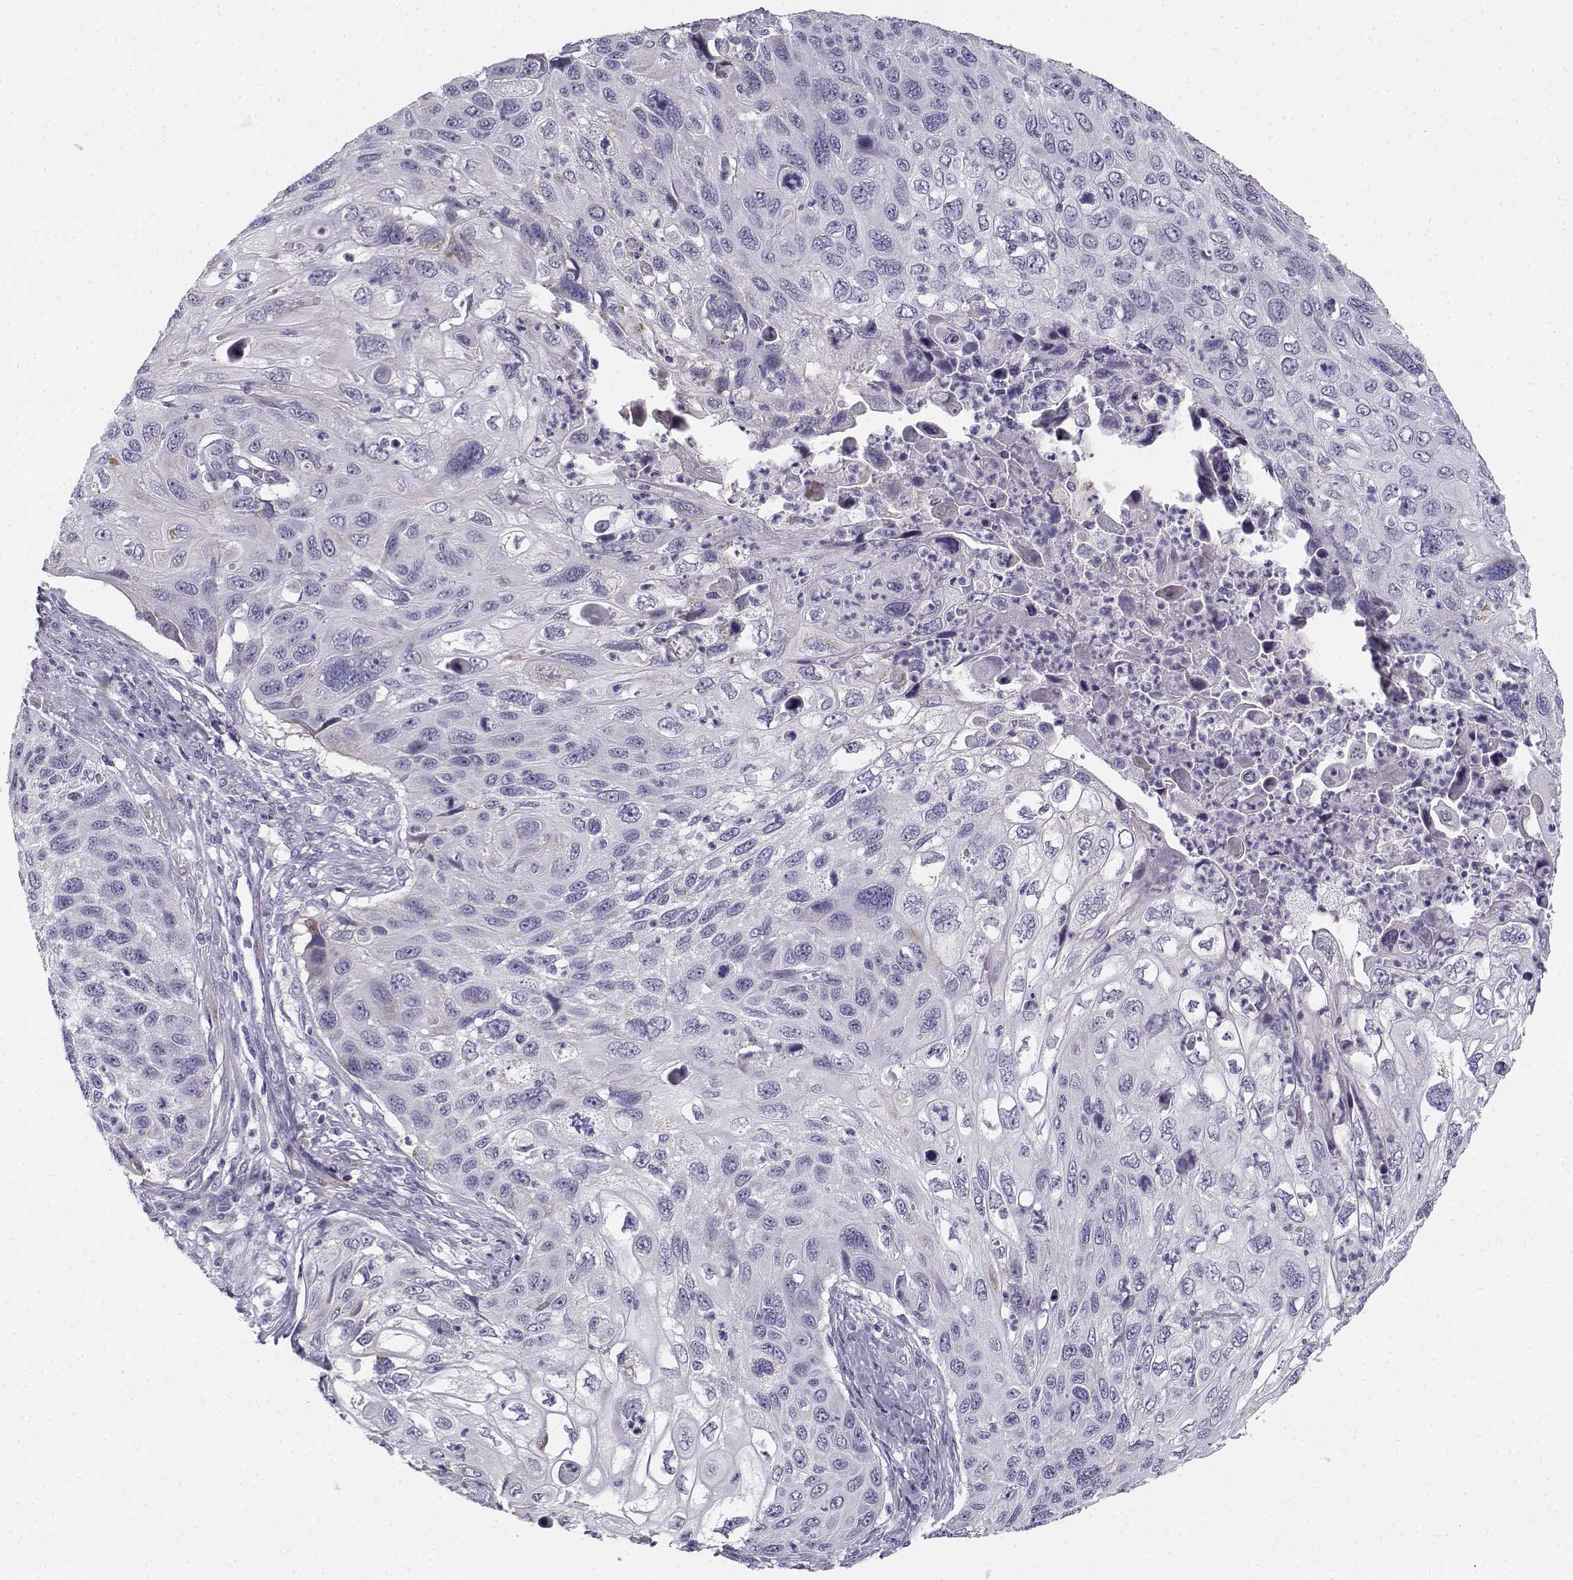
{"staining": {"intensity": "negative", "quantity": "none", "location": "none"}, "tissue": "cervical cancer", "cell_type": "Tumor cells", "image_type": "cancer", "snomed": [{"axis": "morphology", "description": "Squamous cell carcinoma, NOS"}, {"axis": "topography", "description": "Cervix"}], "caption": "Protein analysis of cervical cancer demonstrates no significant expression in tumor cells.", "gene": "CREB3L3", "patient": {"sex": "female", "age": 70}}